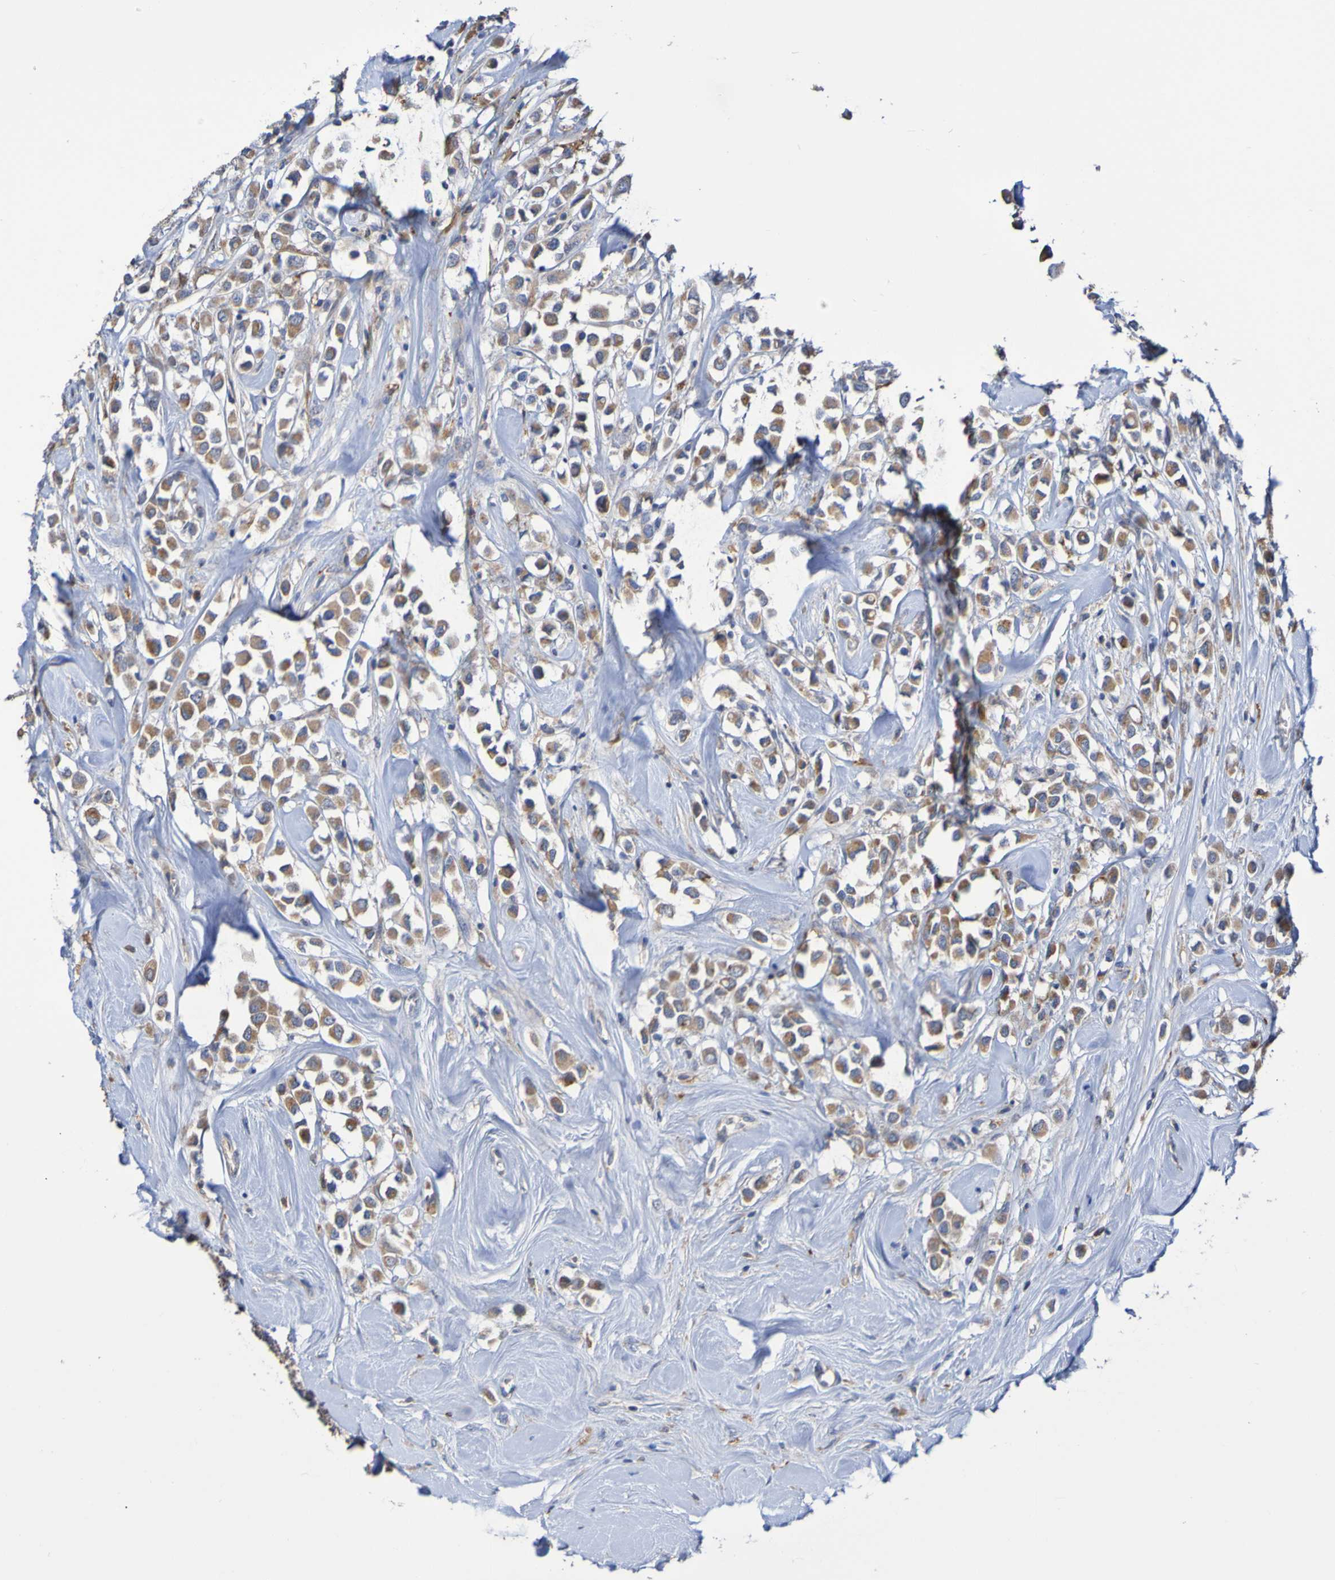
{"staining": {"intensity": "moderate", "quantity": ">75%", "location": "cytoplasmic/membranous"}, "tissue": "breast cancer", "cell_type": "Tumor cells", "image_type": "cancer", "snomed": [{"axis": "morphology", "description": "Duct carcinoma"}, {"axis": "topography", "description": "Breast"}], "caption": "Breast cancer (infiltrating ductal carcinoma) tissue reveals moderate cytoplasmic/membranous expression in about >75% of tumor cells (Stains: DAB in brown, nuclei in blue, Microscopy: brightfield microscopy at high magnification).", "gene": "PHYH", "patient": {"sex": "female", "age": 61}}